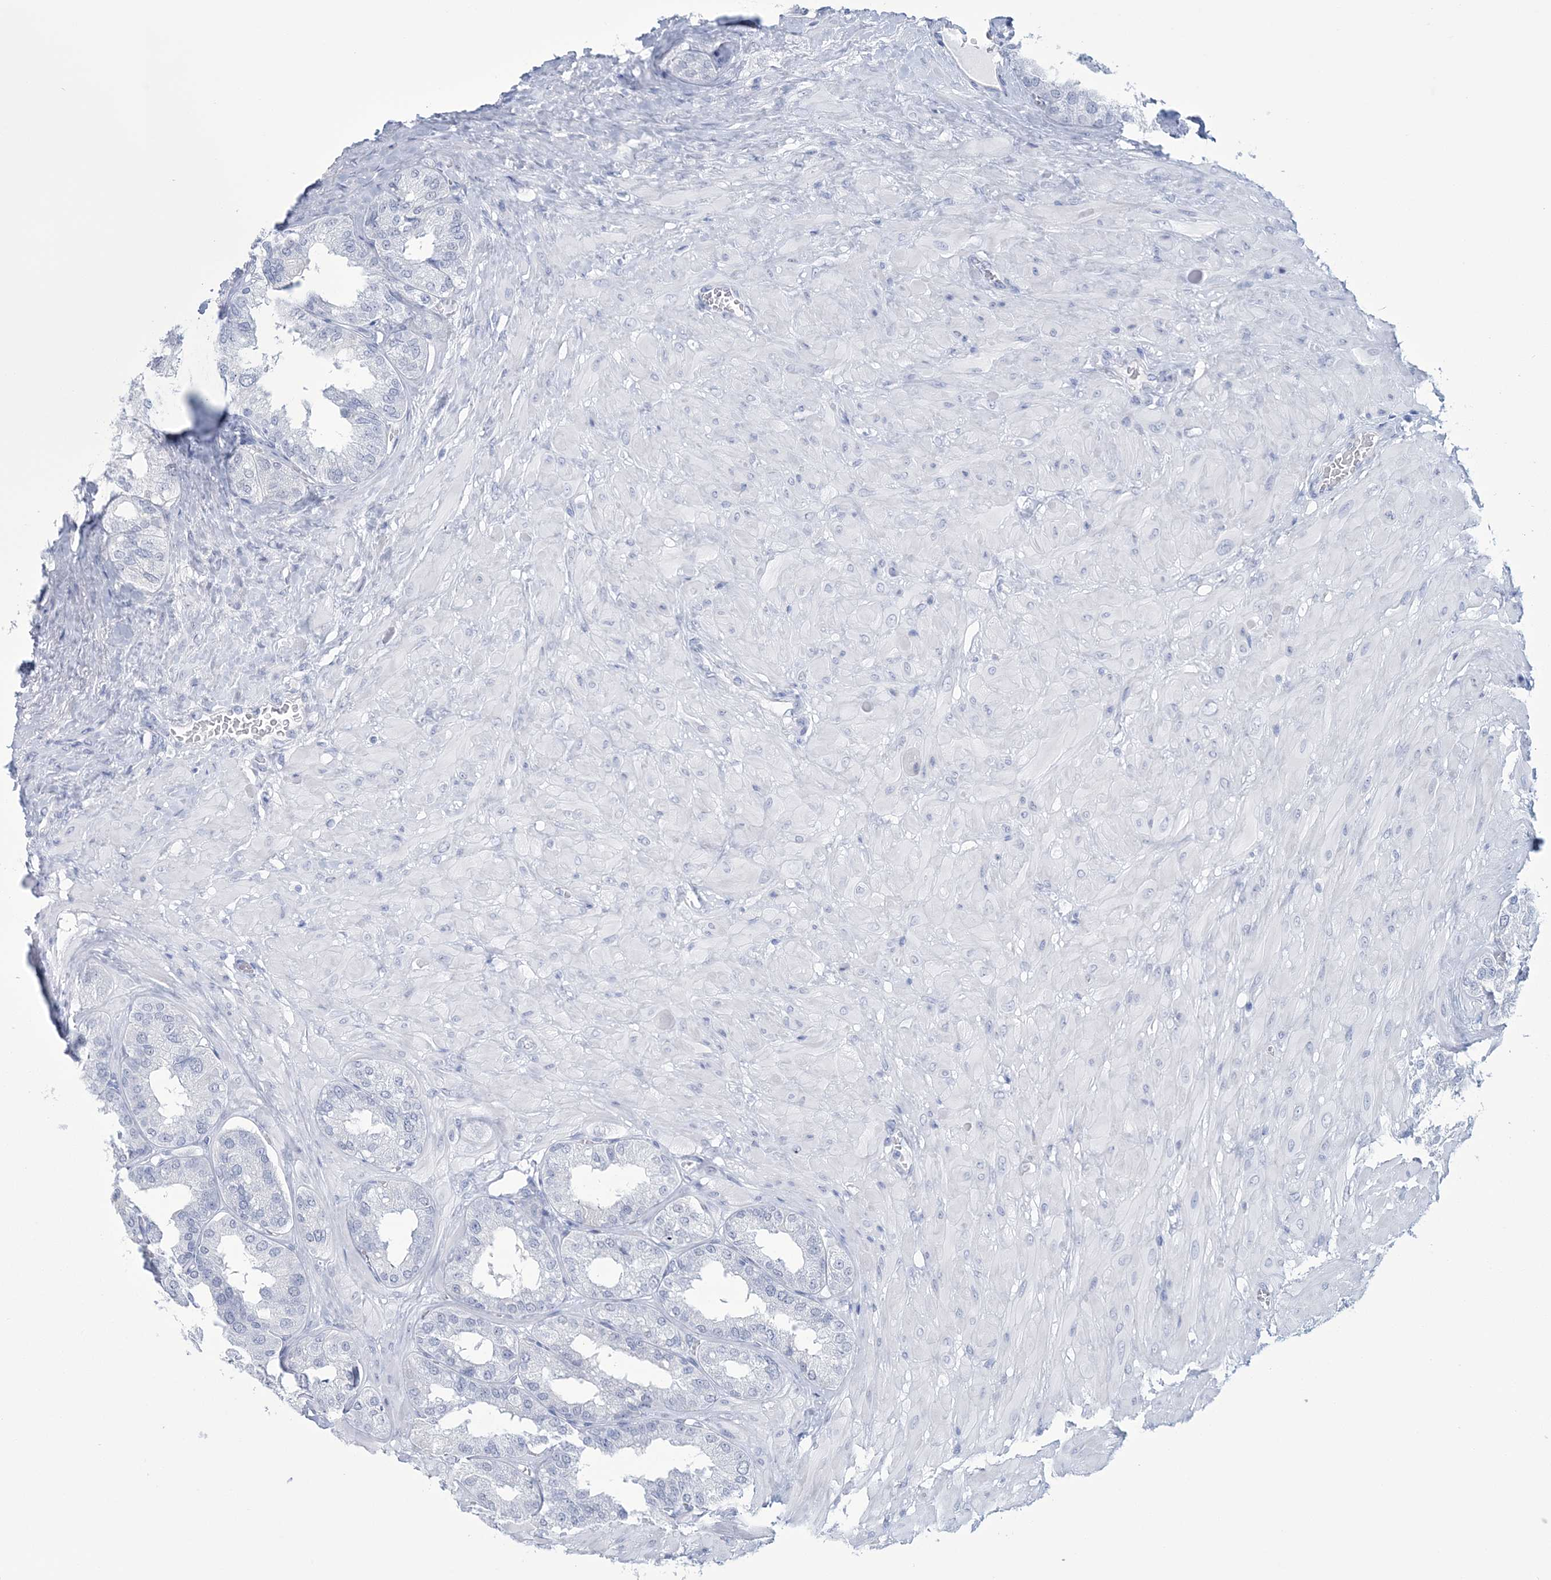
{"staining": {"intensity": "negative", "quantity": "none", "location": "none"}, "tissue": "seminal vesicle", "cell_type": "Glandular cells", "image_type": "normal", "snomed": [{"axis": "morphology", "description": "Normal tissue, NOS"}, {"axis": "topography", "description": "Prostate"}, {"axis": "topography", "description": "Seminal veicle"}], "caption": "Glandular cells show no significant protein staining in normal seminal vesicle. Brightfield microscopy of immunohistochemistry stained with DAB (3,3'-diaminobenzidine) (brown) and hematoxylin (blue), captured at high magnification.", "gene": "DPCD", "patient": {"sex": "male", "age": 51}}